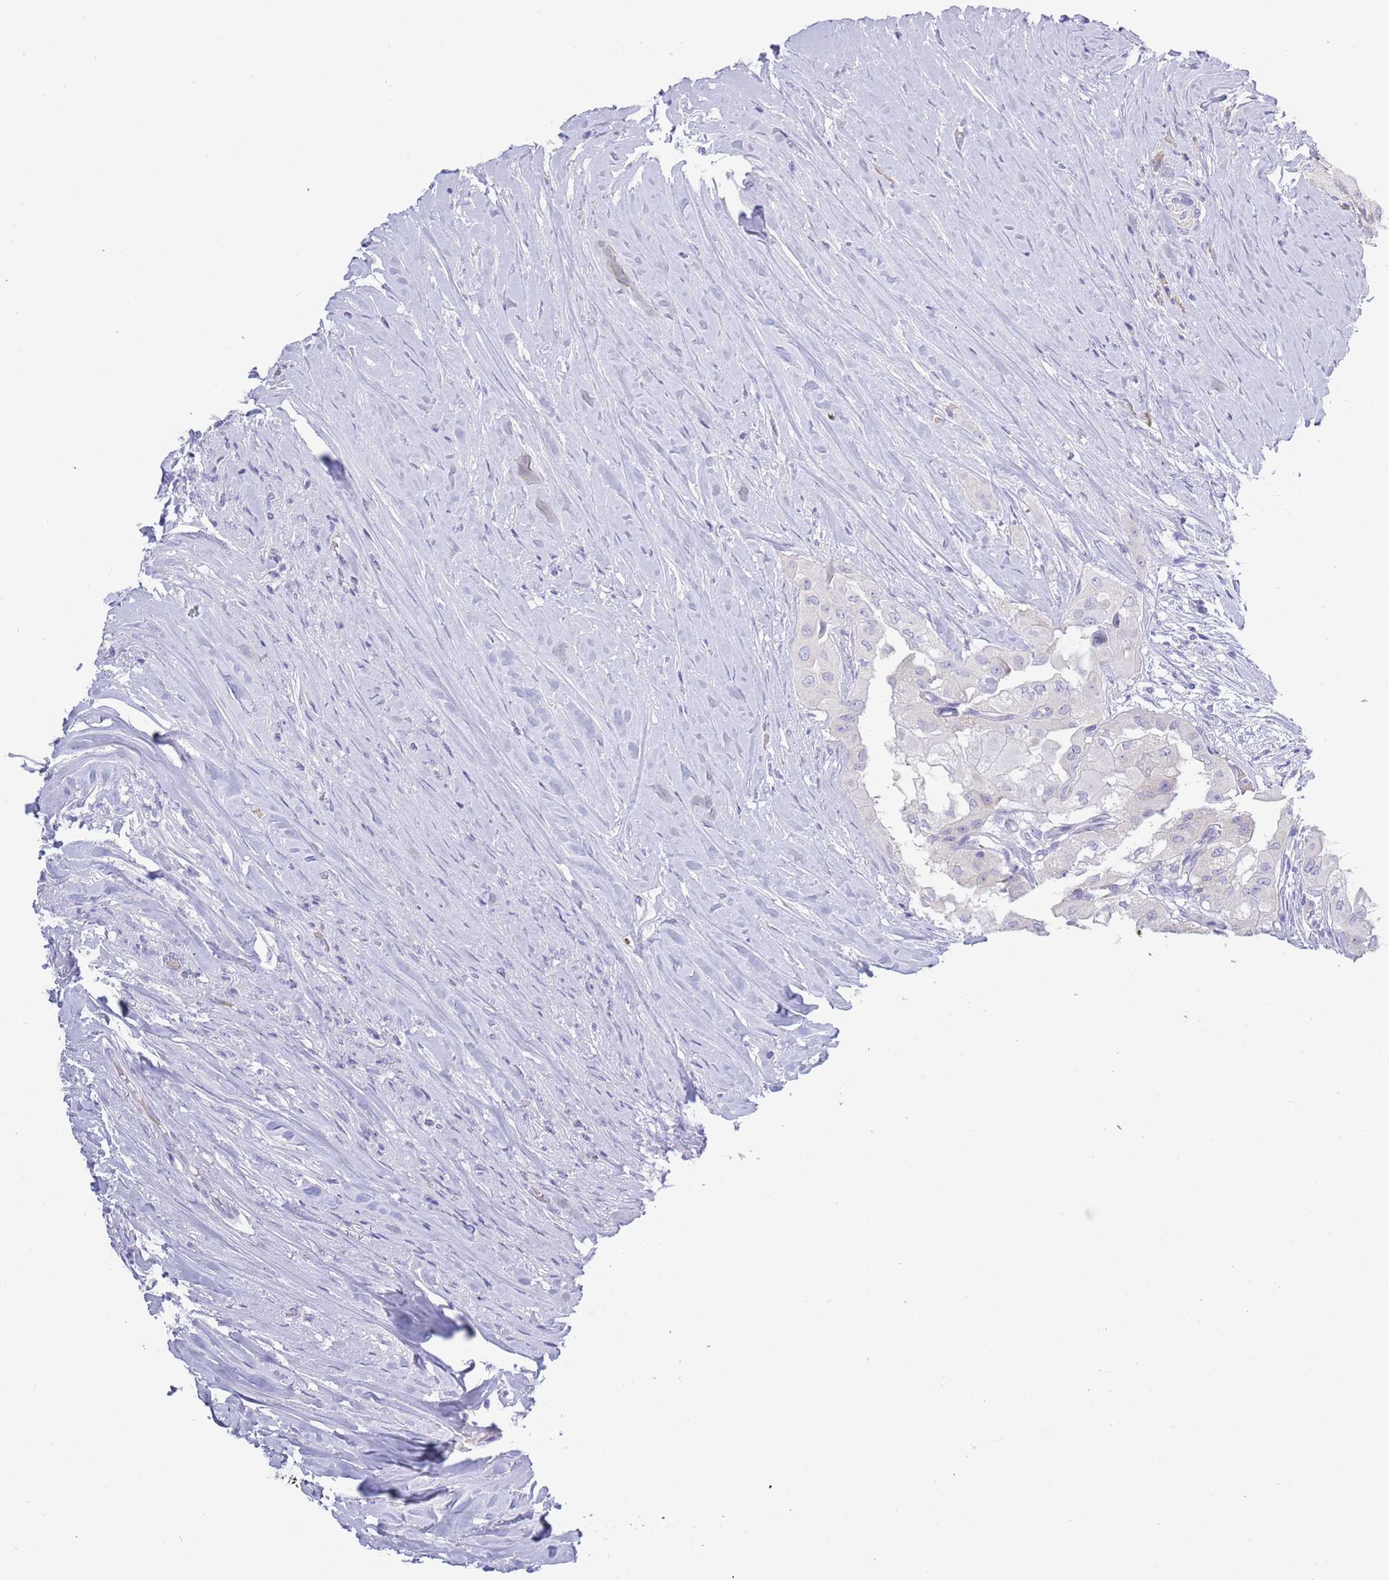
{"staining": {"intensity": "negative", "quantity": "none", "location": "none"}, "tissue": "thyroid cancer", "cell_type": "Tumor cells", "image_type": "cancer", "snomed": [{"axis": "morphology", "description": "Papillary adenocarcinoma, NOS"}, {"axis": "topography", "description": "Thyroid gland"}], "caption": "The immunohistochemistry histopathology image has no significant positivity in tumor cells of thyroid cancer (papillary adenocarcinoma) tissue.", "gene": "ACR", "patient": {"sex": "female", "age": 59}}